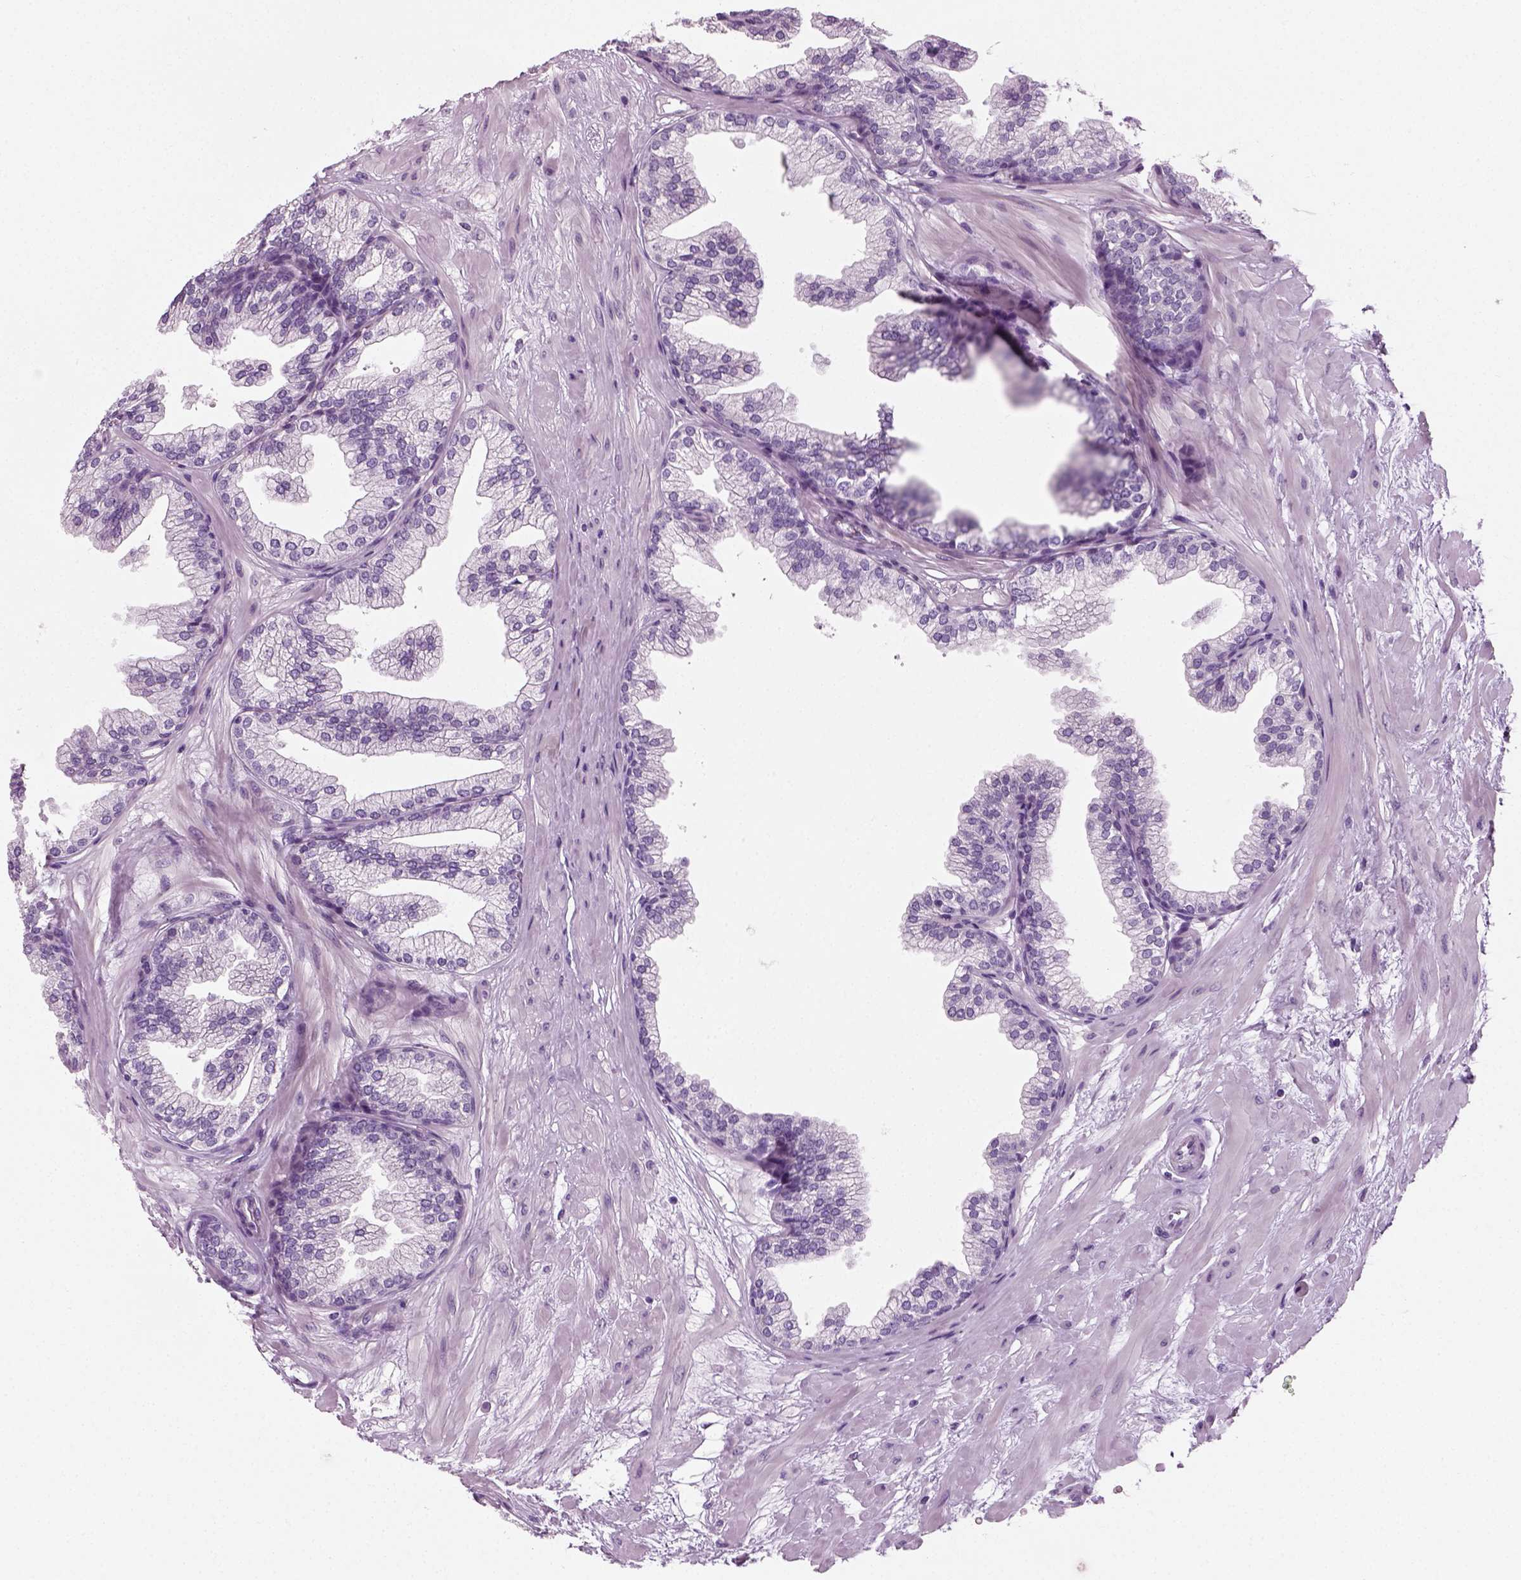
{"staining": {"intensity": "negative", "quantity": "none", "location": "none"}, "tissue": "prostate", "cell_type": "Glandular cells", "image_type": "normal", "snomed": [{"axis": "morphology", "description": "Normal tissue, NOS"}, {"axis": "topography", "description": "Prostate"}], "caption": "High power microscopy micrograph of an IHC histopathology image of benign prostate, revealing no significant staining in glandular cells.", "gene": "SPATA31E1", "patient": {"sex": "male", "age": 37}}